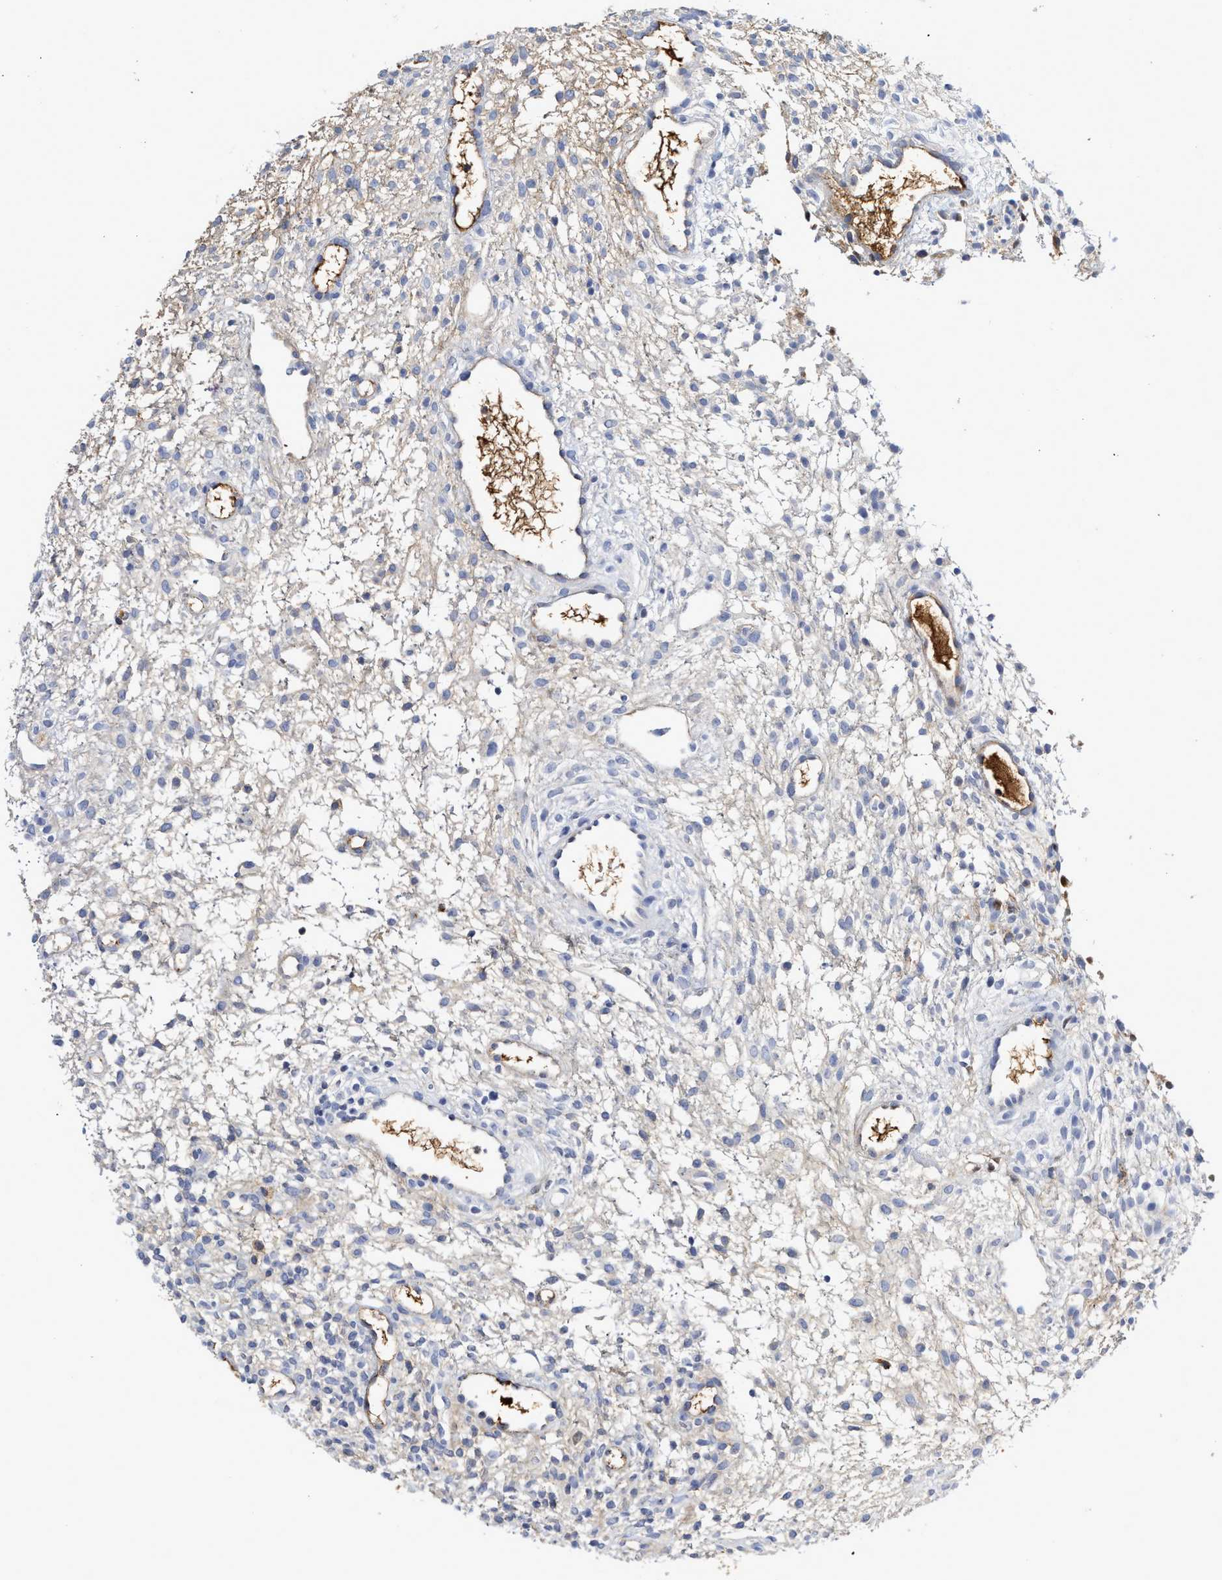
{"staining": {"intensity": "moderate", "quantity": "<25%", "location": "cytoplasmic/membranous"}, "tissue": "ovary", "cell_type": "Ovarian stroma cells", "image_type": "normal", "snomed": [{"axis": "morphology", "description": "Normal tissue, NOS"}, {"axis": "morphology", "description": "Cyst, NOS"}, {"axis": "topography", "description": "Ovary"}], "caption": "Protein positivity by immunohistochemistry exhibits moderate cytoplasmic/membranous expression in about <25% of ovarian stroma cells in normal ovary.", "gene": "C2", "patient": {"sex": "female", "age": 18}}